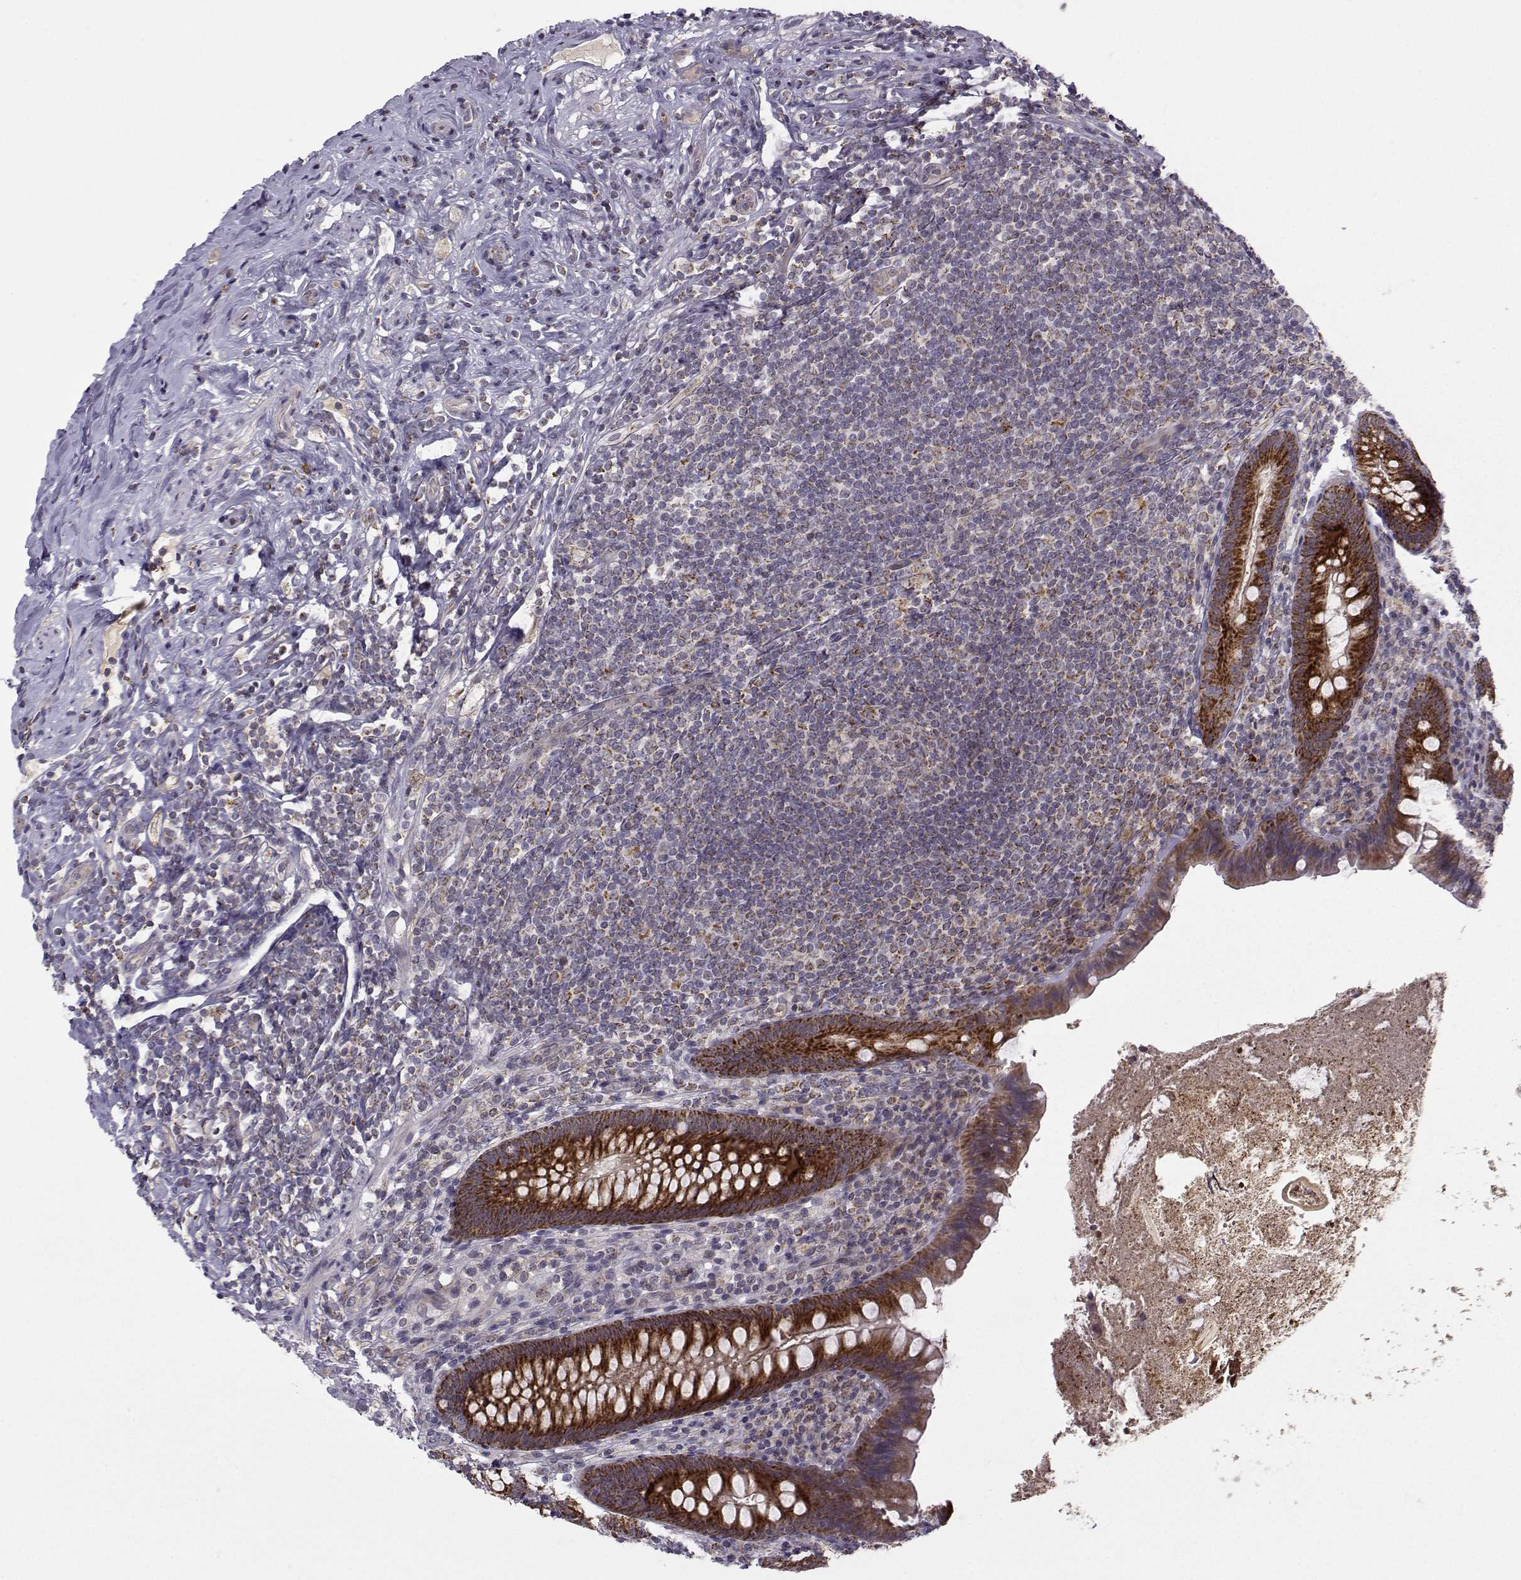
{"staining": {"intensity": "strong", "quantity": "25%-75%", "location": "cytoplasmic/membranous"}, "tissue": "appendix", "cell_type": "Glandular cells", "image_type": "normal", "snomed": [{"axis": "morphology", "description": "Normal tissue, NOS"}, {"axis": "topography", "description": "Appendix"}], "caption": "Glandular cells reveal high levels of strong cytoplasmic/membranous staining in approximately 25%-75% of cells in benign human appendix.", "gene": "NECAB3", "patient": {"sex": "male", "age": 47}}